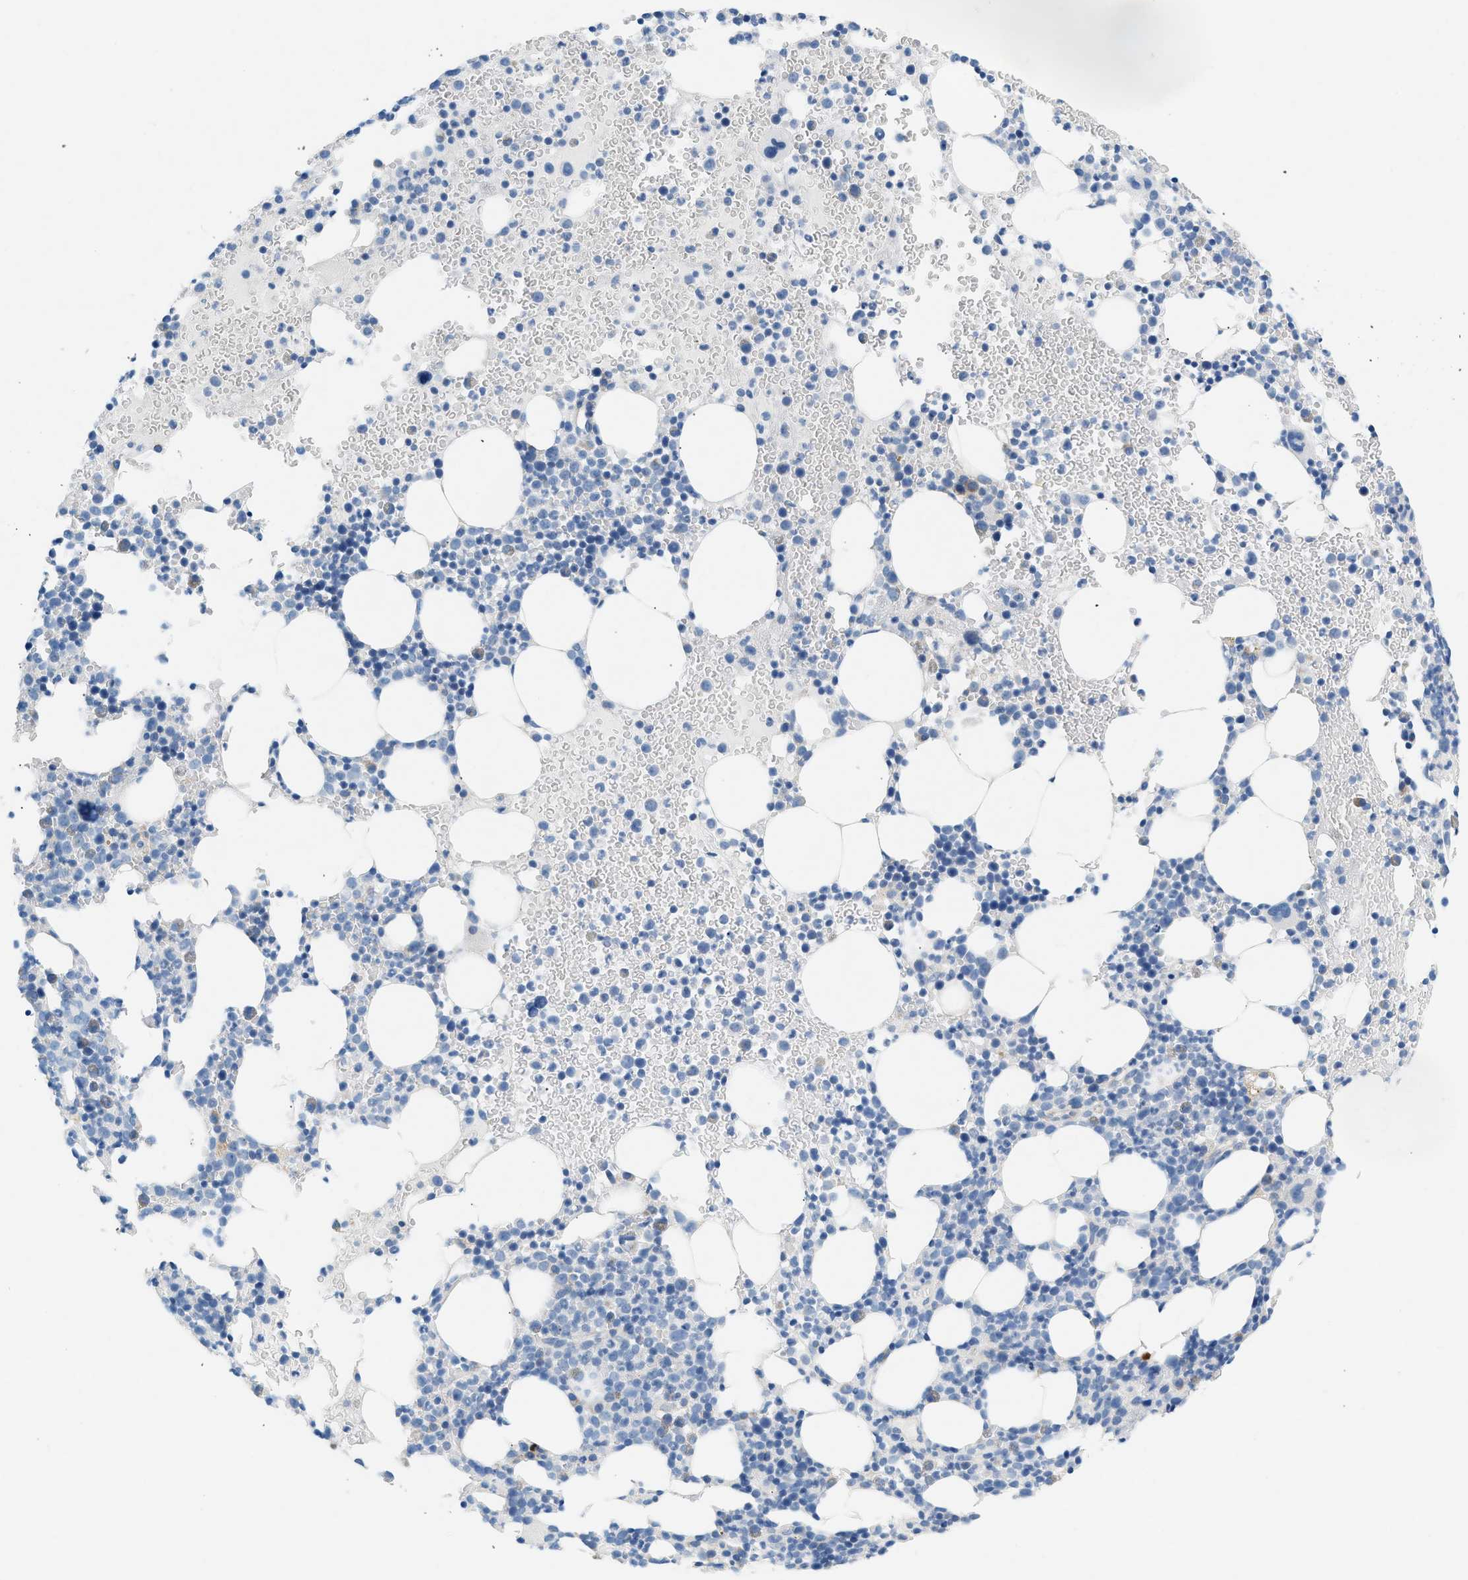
{"staining": {"intensity": "weak", "quantity": "<25%", "location": "cytoplasmic/membranous"}, "tissue": "bone marrow", "cell_type": "Hematopoietic cells", "image_type": "normal", "snomed": [{"axis": "morphology", "description": "Normal tissue, NOS"}, {"axis": "morphology", "description": "Inflammation, NOS"}, {"axis": "topography", "description": "Bone marrow"}], "caption": "Immunohistochemistry (IHC) image of normal bone marrow: bone marrow stained with DAB shows no significant protein expression in hematopoietic cells.", "gene": "NDUFS8", "patient": {"sex": "female", "age": 67}}